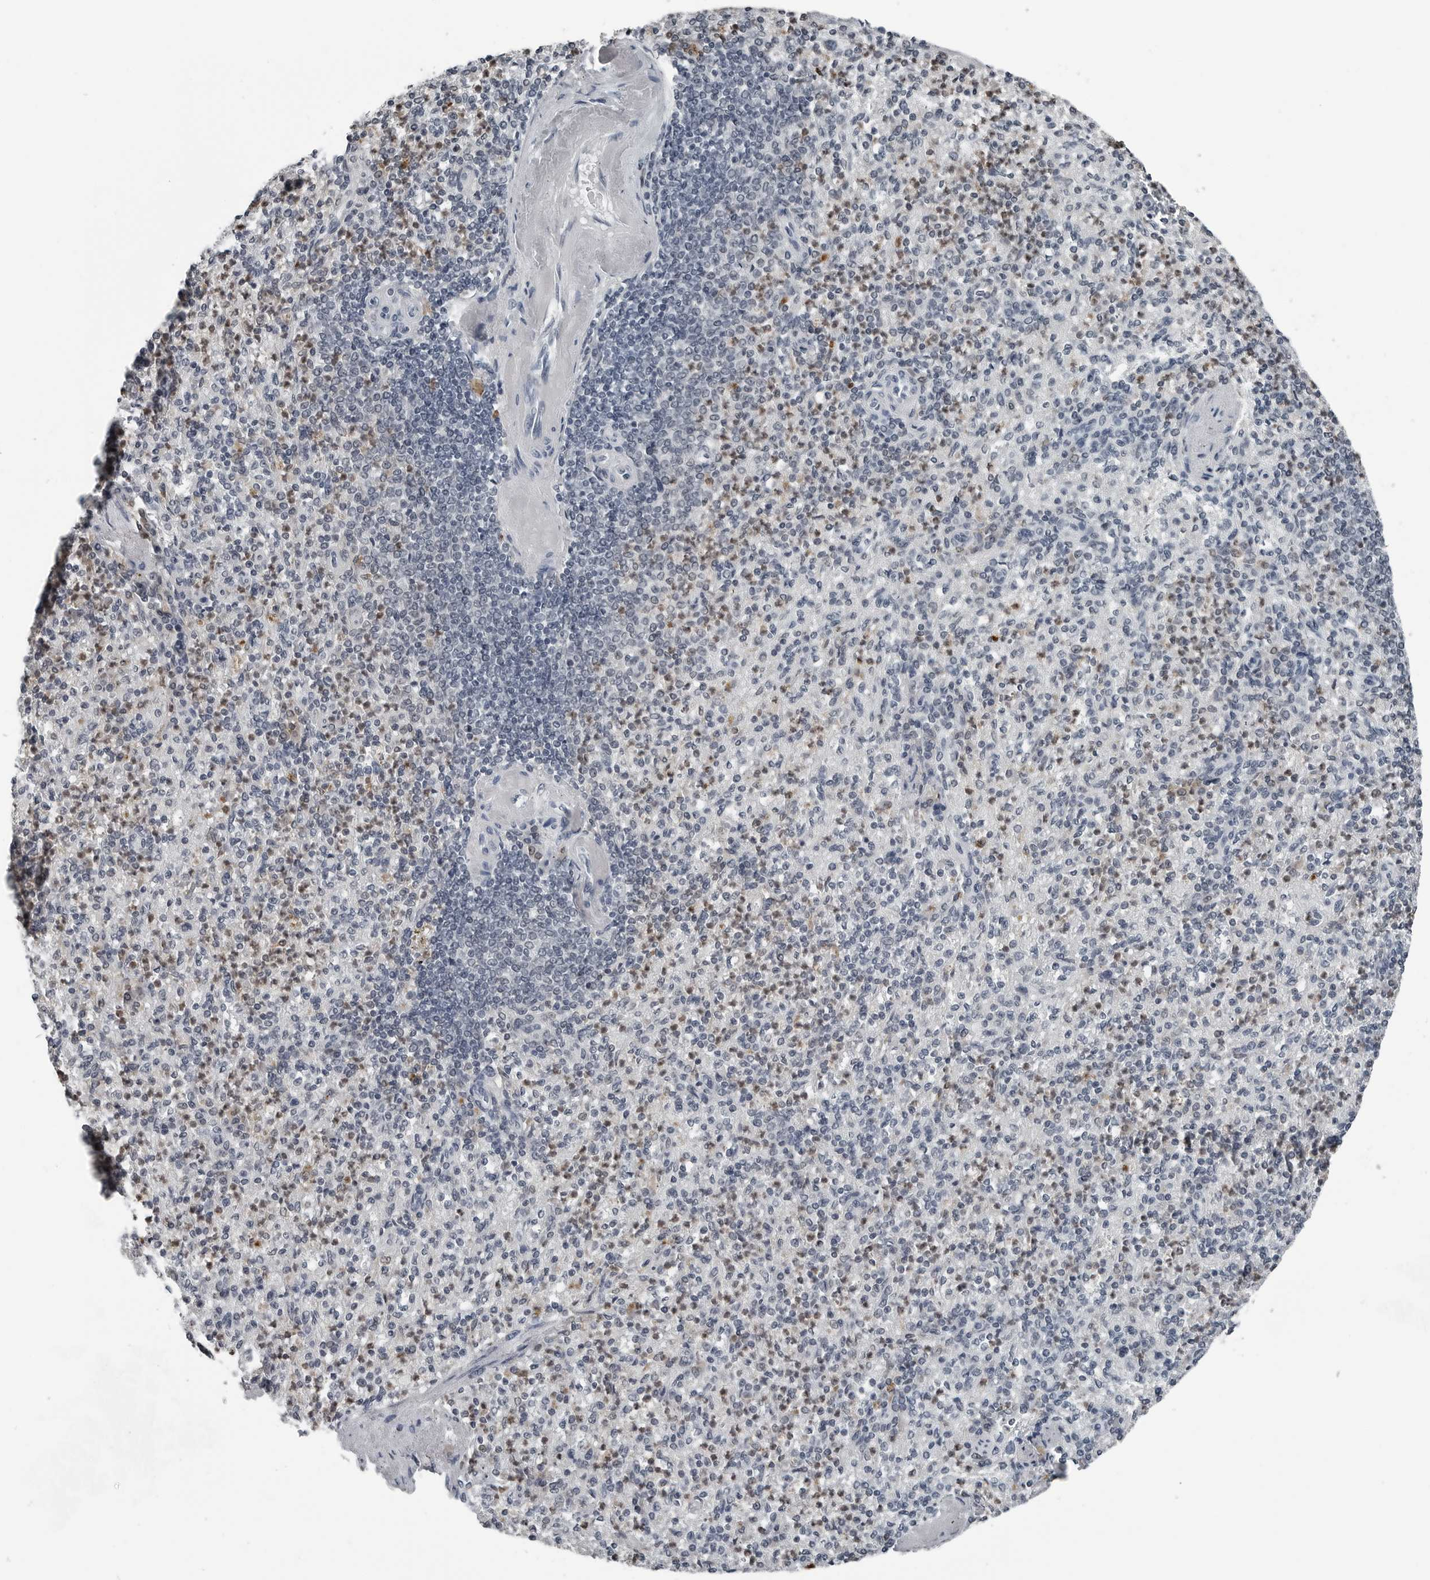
{"staining": {"intensity": "moderate", "quantity": "<25%", "location": "nuclear"}, "tissue": "spleen", "cell_type": "Cells in red pulp", "image_type": "normal", "snomed": [{"axis": "morphology", "description": "Normal tissue, NOS"}, {"axis": "topography", "description": "Spleen"}], "caption": "About <25% of cells in red pulp in unremarkable spleen show moderate nuclear protein staining as visualized by brown immunohistochemical staining.", "gene": "AKR1A1", "patient": {"sex": "female", "age": 74}}